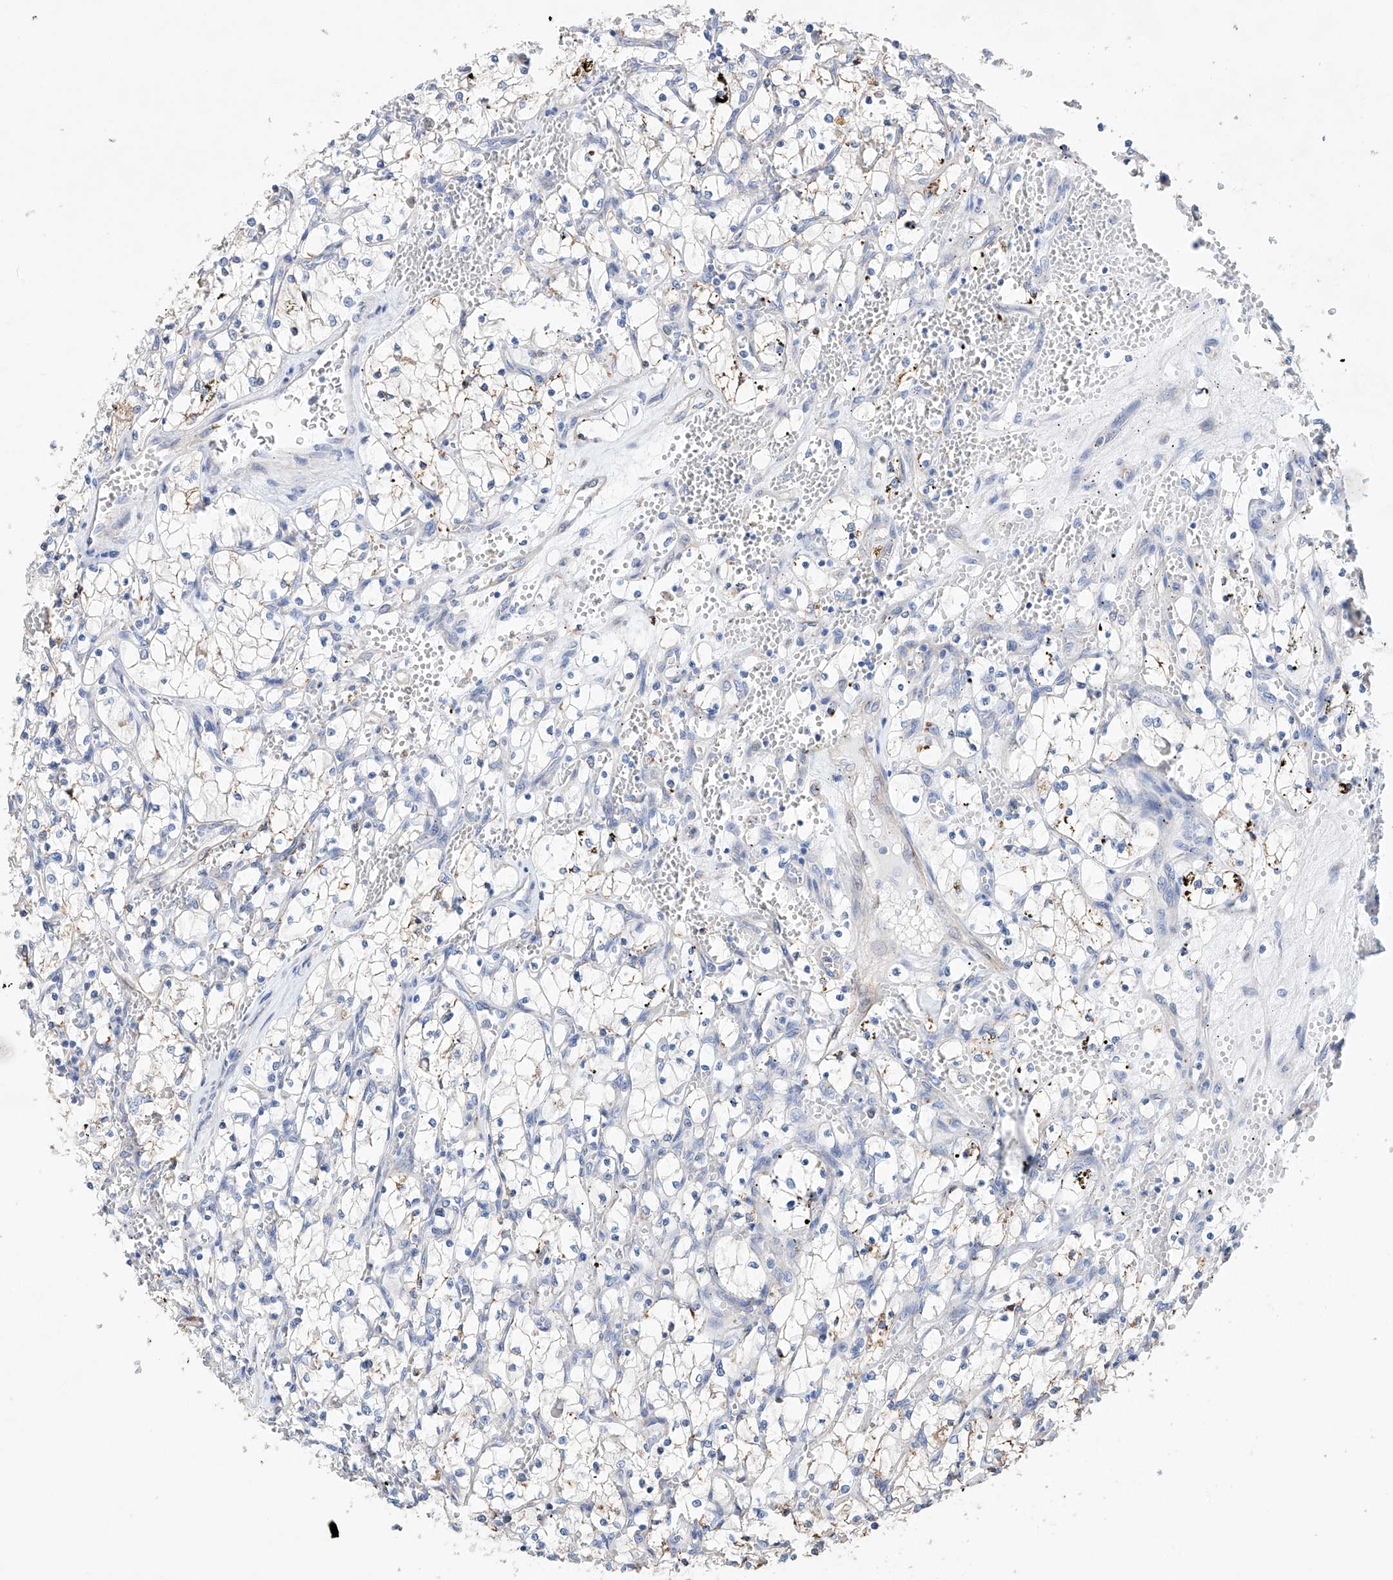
{"staining": {"intensity": "negative", "quantity": "none", "location": "none"}, "tissue": "renal cancer", "cell_type": "Tumor cells", "image_type": "cancer", "snomed": [{"axis": "morphology", "description": "Adenocarcinoma, NOS"}, {"axis": "topography", "description": "Kidney"}], "caption": "The photomicrograph shows no staining of tumor cells in renal cancer (adenocarcinoma). (Immunohistochemistry (ihc), brightfield microscopy, high magnification).", "gene": "AFG1L", "patient": {"sex": "female", "age": 69}}